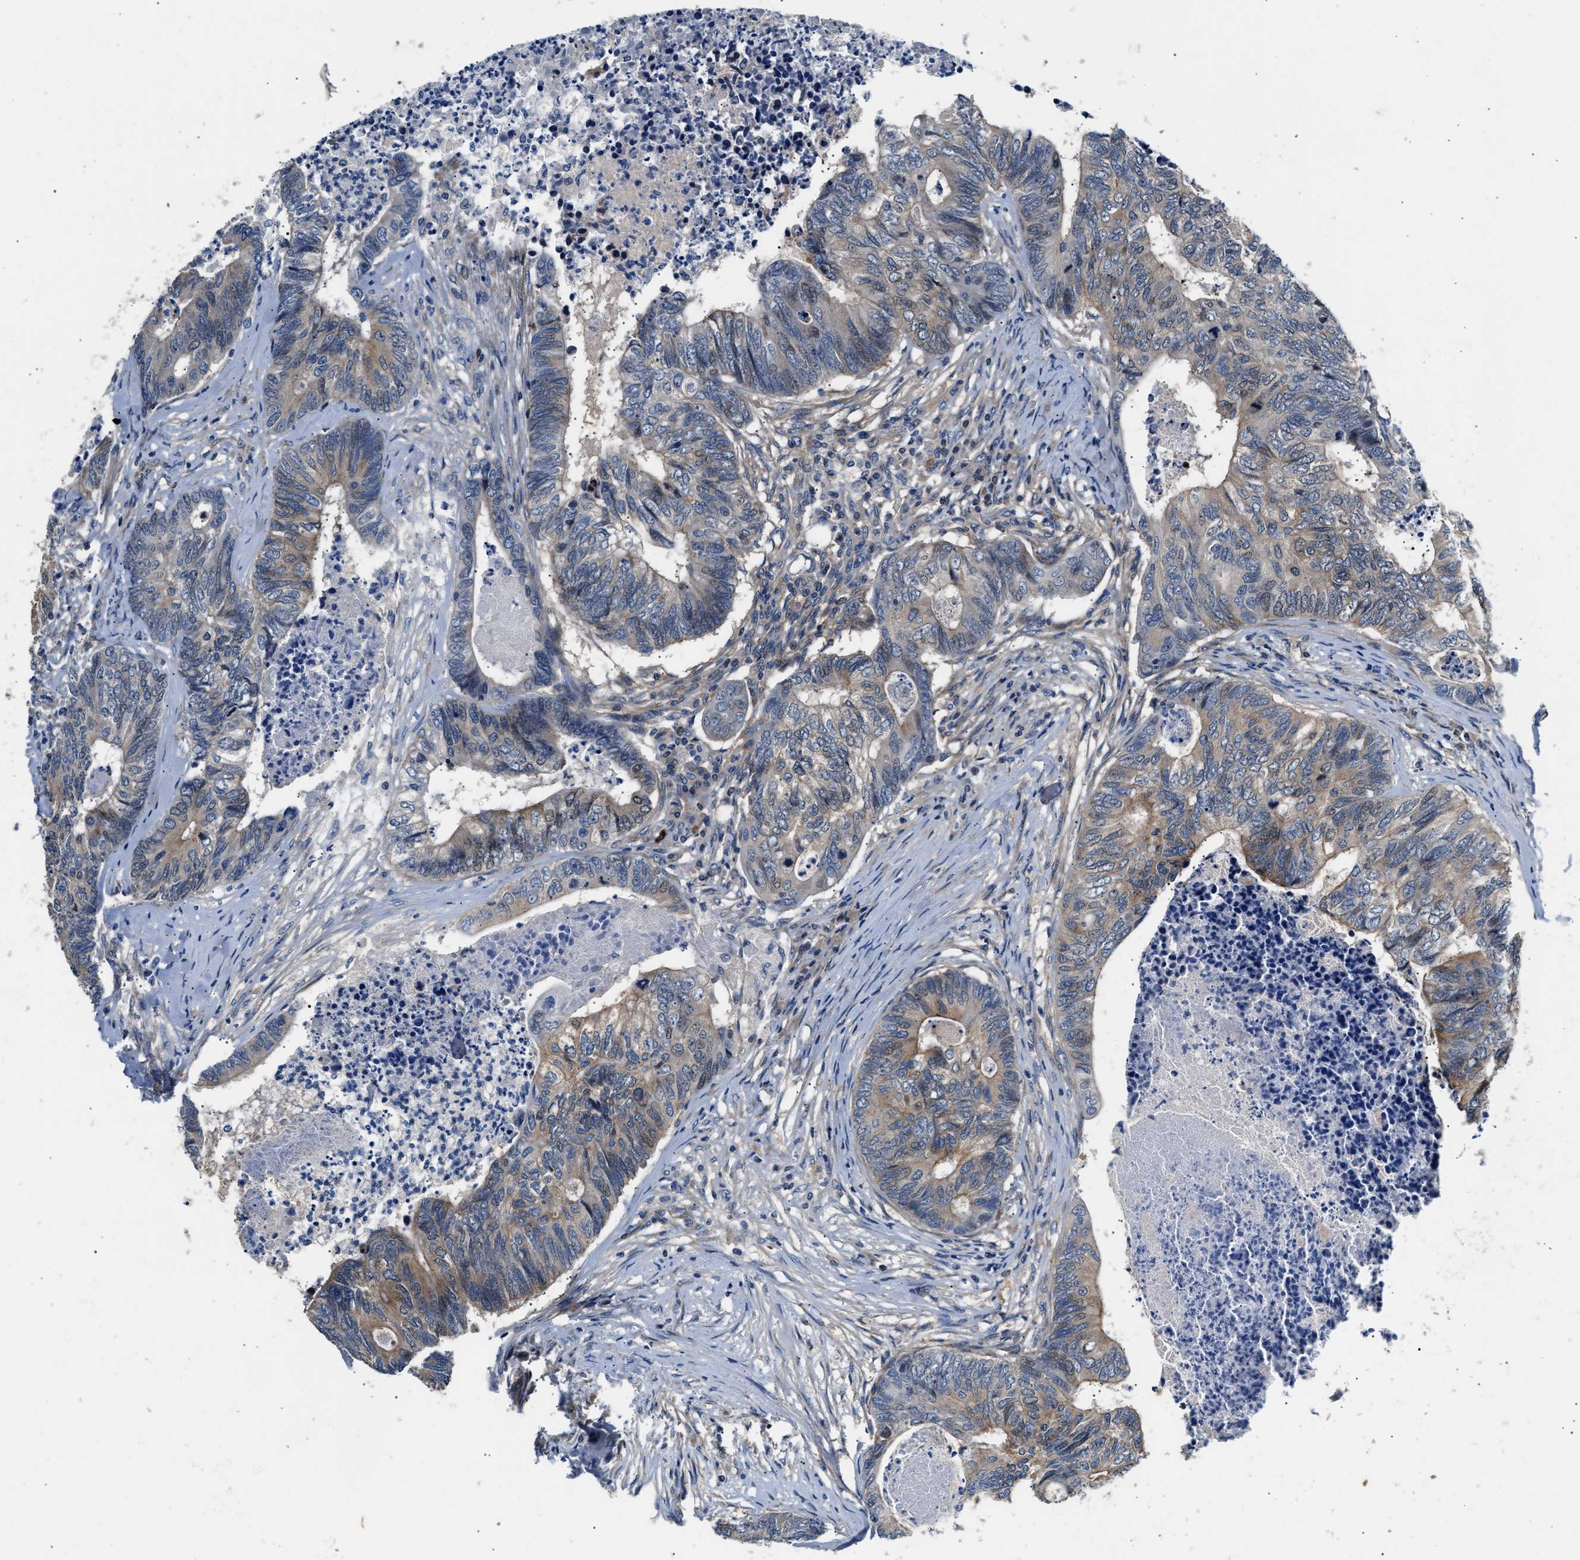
{"staining": {"intensity": "weak", "quantity": "25%-75%", "location": "cytoplasmic/membranous,nuclear"}, "tissue": "colorectal cancer", "cell_type": "Tumor cells", "image_type": "cancer", "snomed": [{"axis": "morphology", "description": "Adenocarcinoma, NOS"}, {"axis": "topography", "description": "Colon"}], "caption": "Colorectal cancer (adenocarcinoma) was stained to show a protein in brown. There is low levels of weak cytoplasmic/membranous and nuclear staining in approximately 25%-75% of tumor cells.", "gene": "TEX2", "patient": {"sex": "female", "age": 67}}